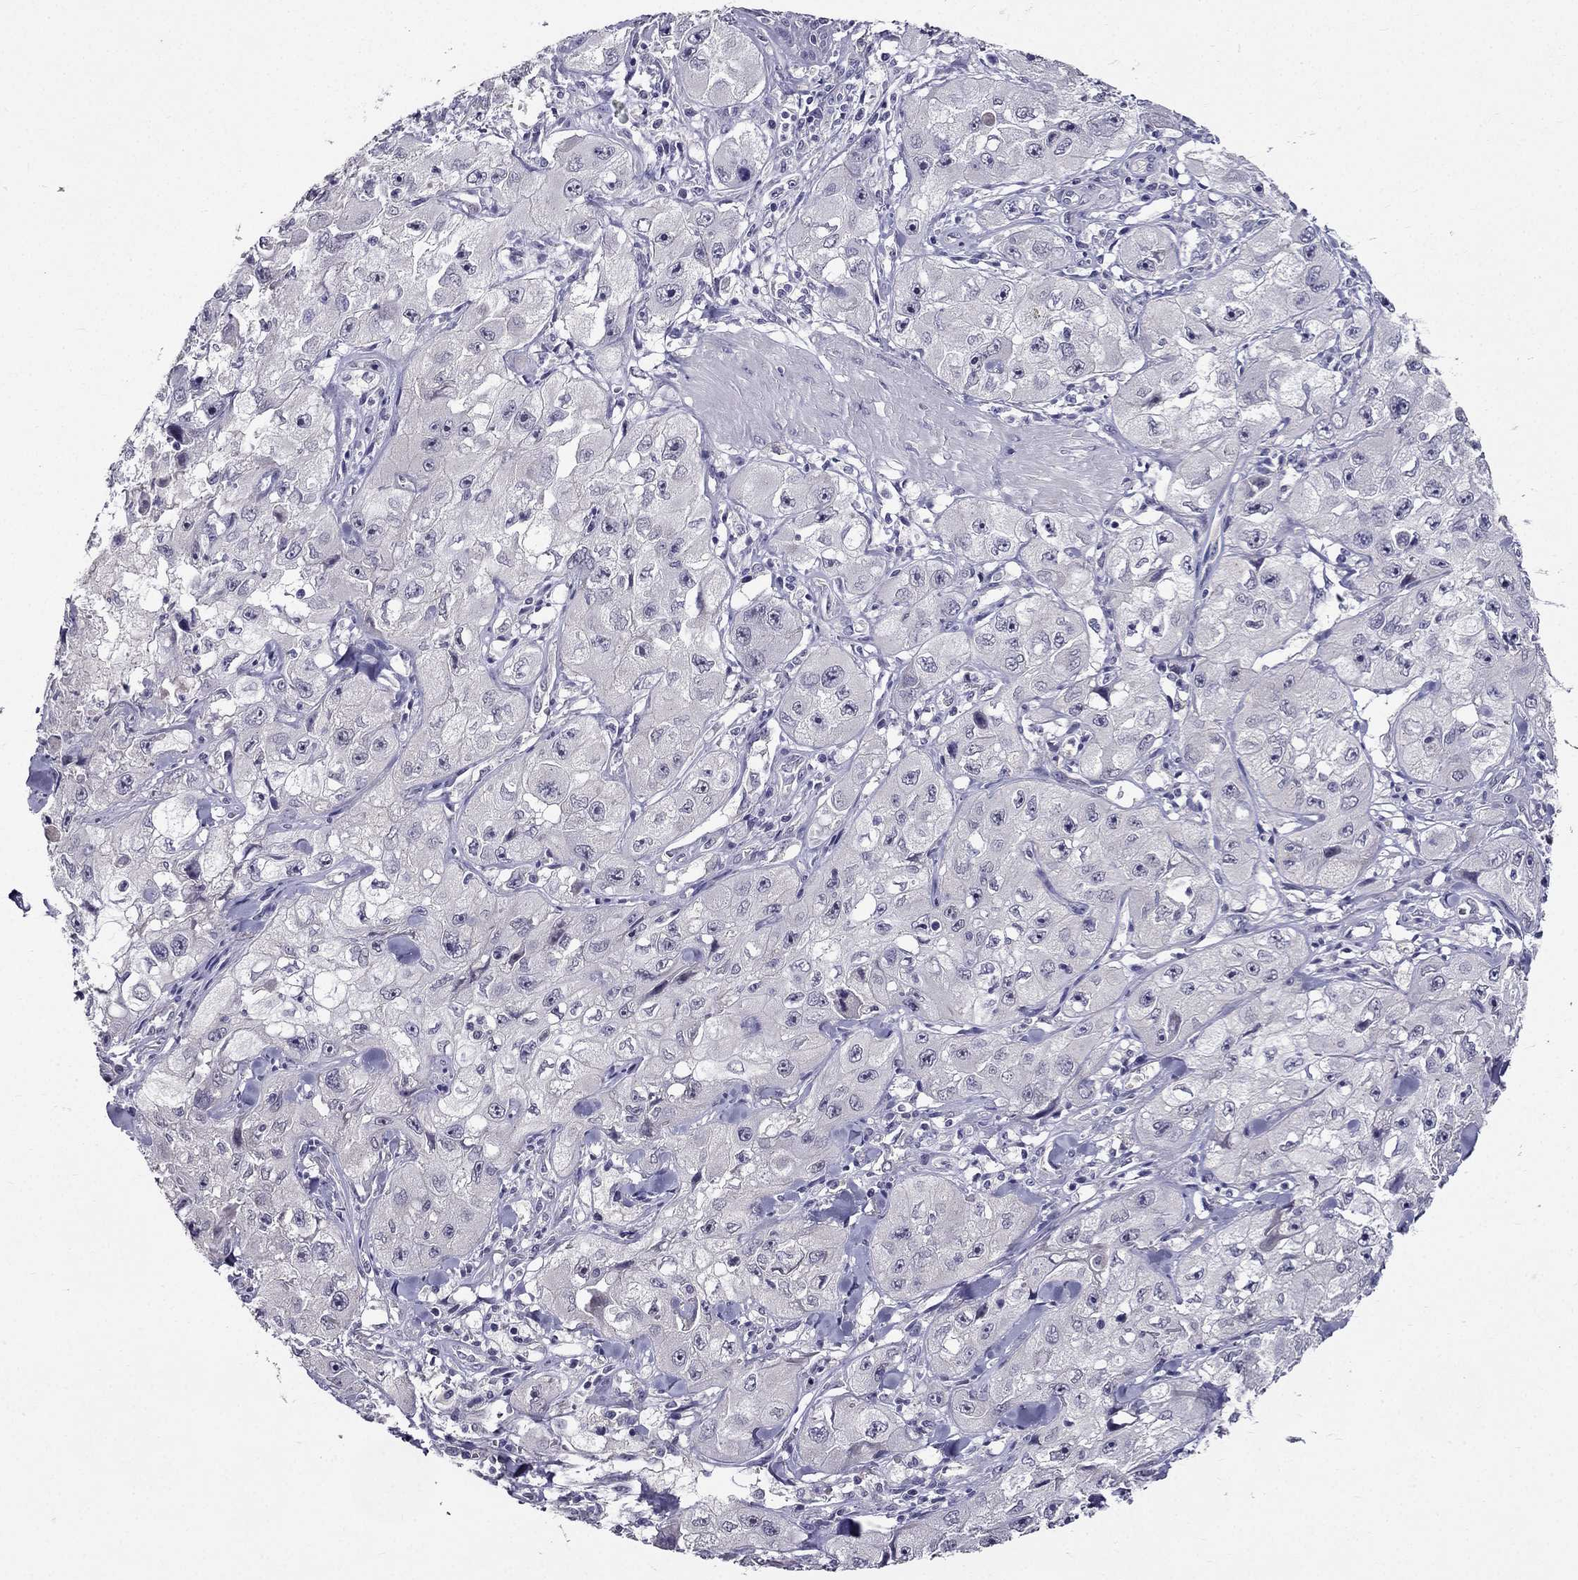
{"staining": {"intensity": "negative", "quantity": "none", "location": "none"}, "tissue": "skin cancer", "cell_type": "Tumor cells", "image_type": "cancer", "snomed": [{"axis": "morphology", "description": "Squamous cell carcinoma, NOS"}, {"axis": "topography", "description": "Skin"}, {"axis": "topography", "description": "Subcutis"}], "caption": "A high-resolution photomicrograph shows immunohistochemistry (IHC) staining of skin squamous cell carcinoma, which displays no significant staining in tumor cells. (DAB (3,3'-diaminobenzidine) immunohistochemistry with hematoxylin counter stain).", "gene": "DUSP15", "patient": {"sex": "male", "age": 73}}